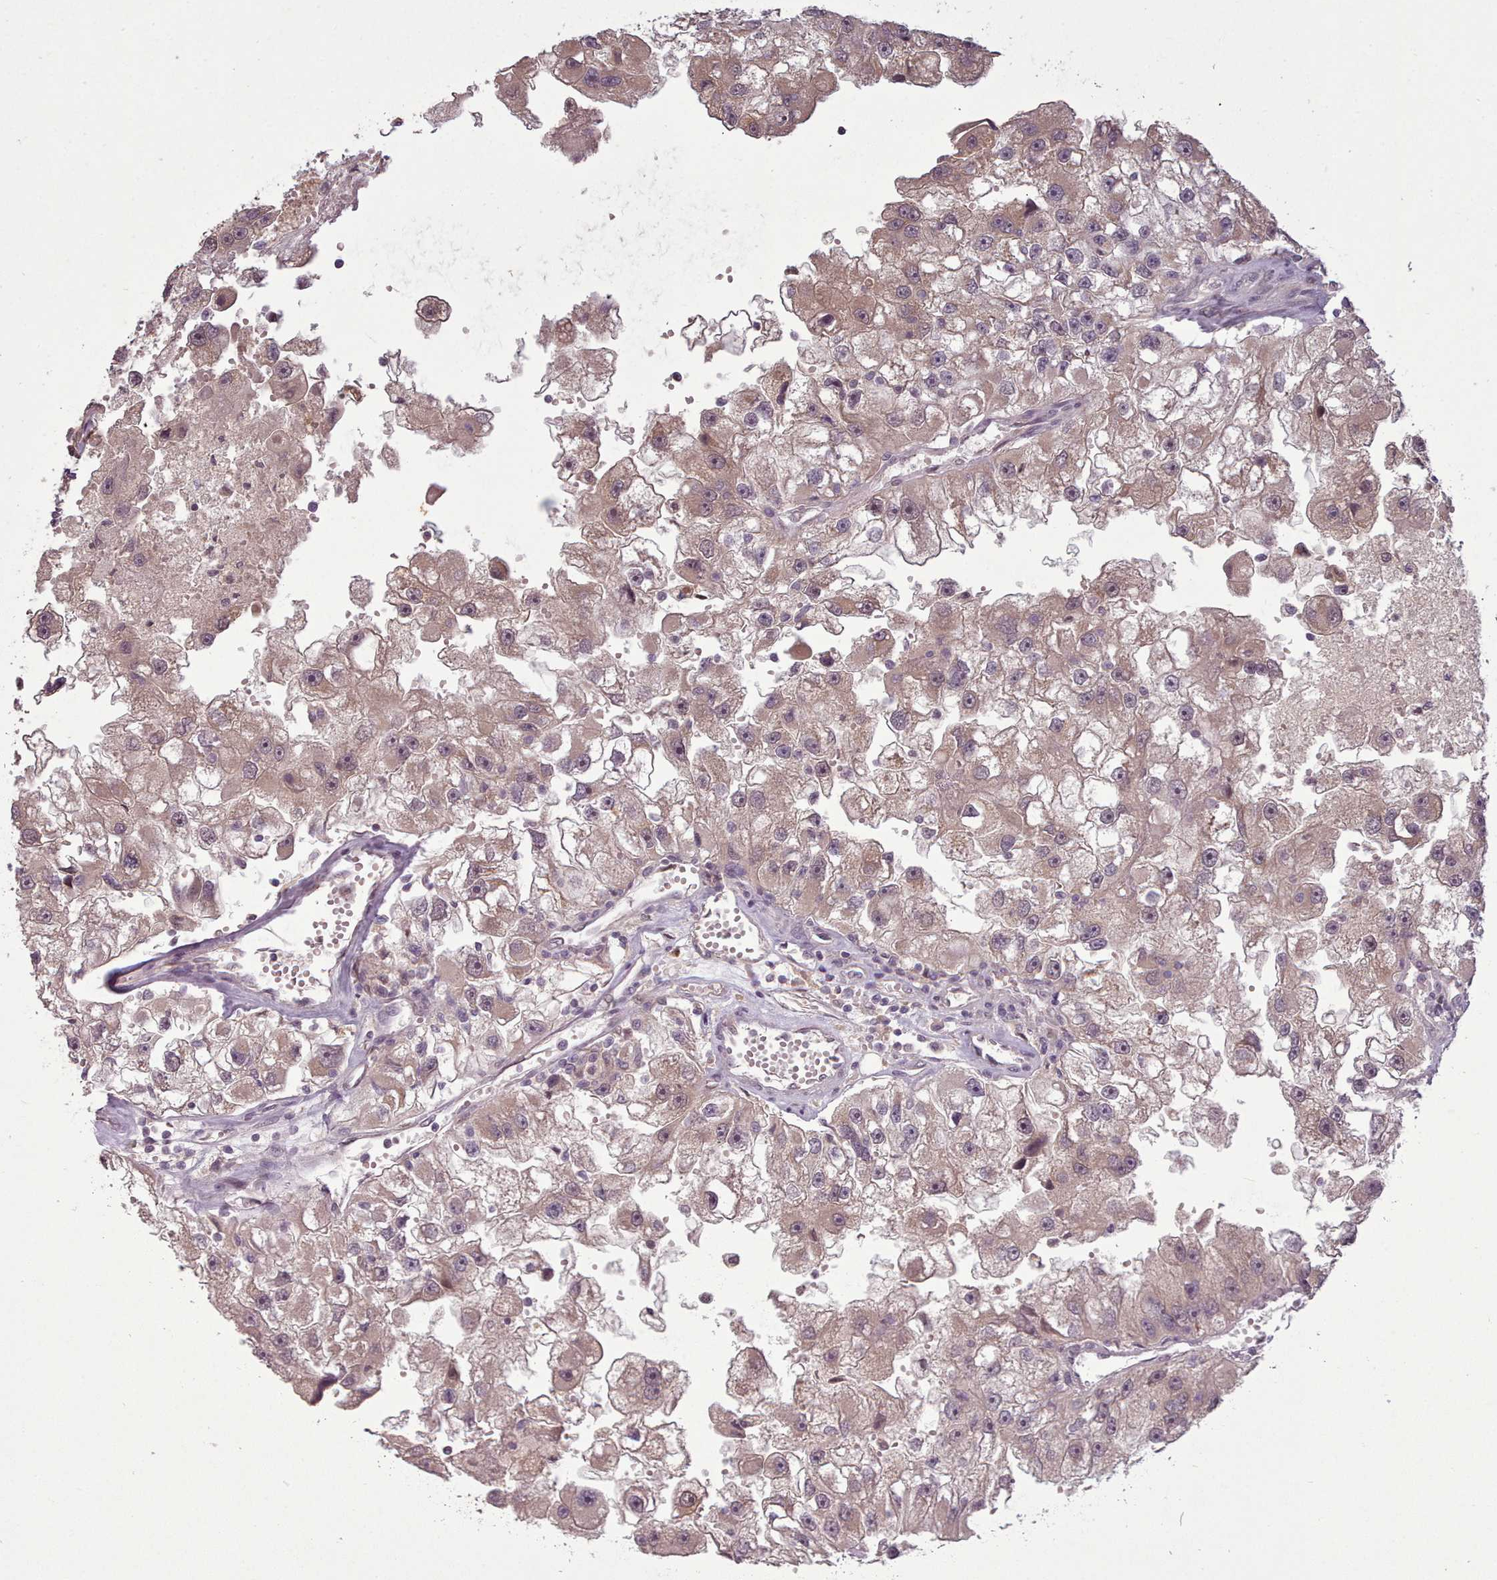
{"staining": {"intensity": "moderate", "quantity": ">75%", "location": "cytoplasmic/membranous"}, "tissue": "renal cancer", "cell_type": "Tumor cells", "image_type": "cancer", "snomed": [{"axis": "morphology", "description": "Adenocarcinoma, NOS"}, {"axis": "topography", "description": "Kidney"}], "caption": "Immunohistochemical staining of adenocarcinoma (renal) shows moderate cytoplasmic/membranous protein positivity in about >75% of tumor cells.", "gene": "CDC6", "patient": {"sex": "male", "age": 63}}